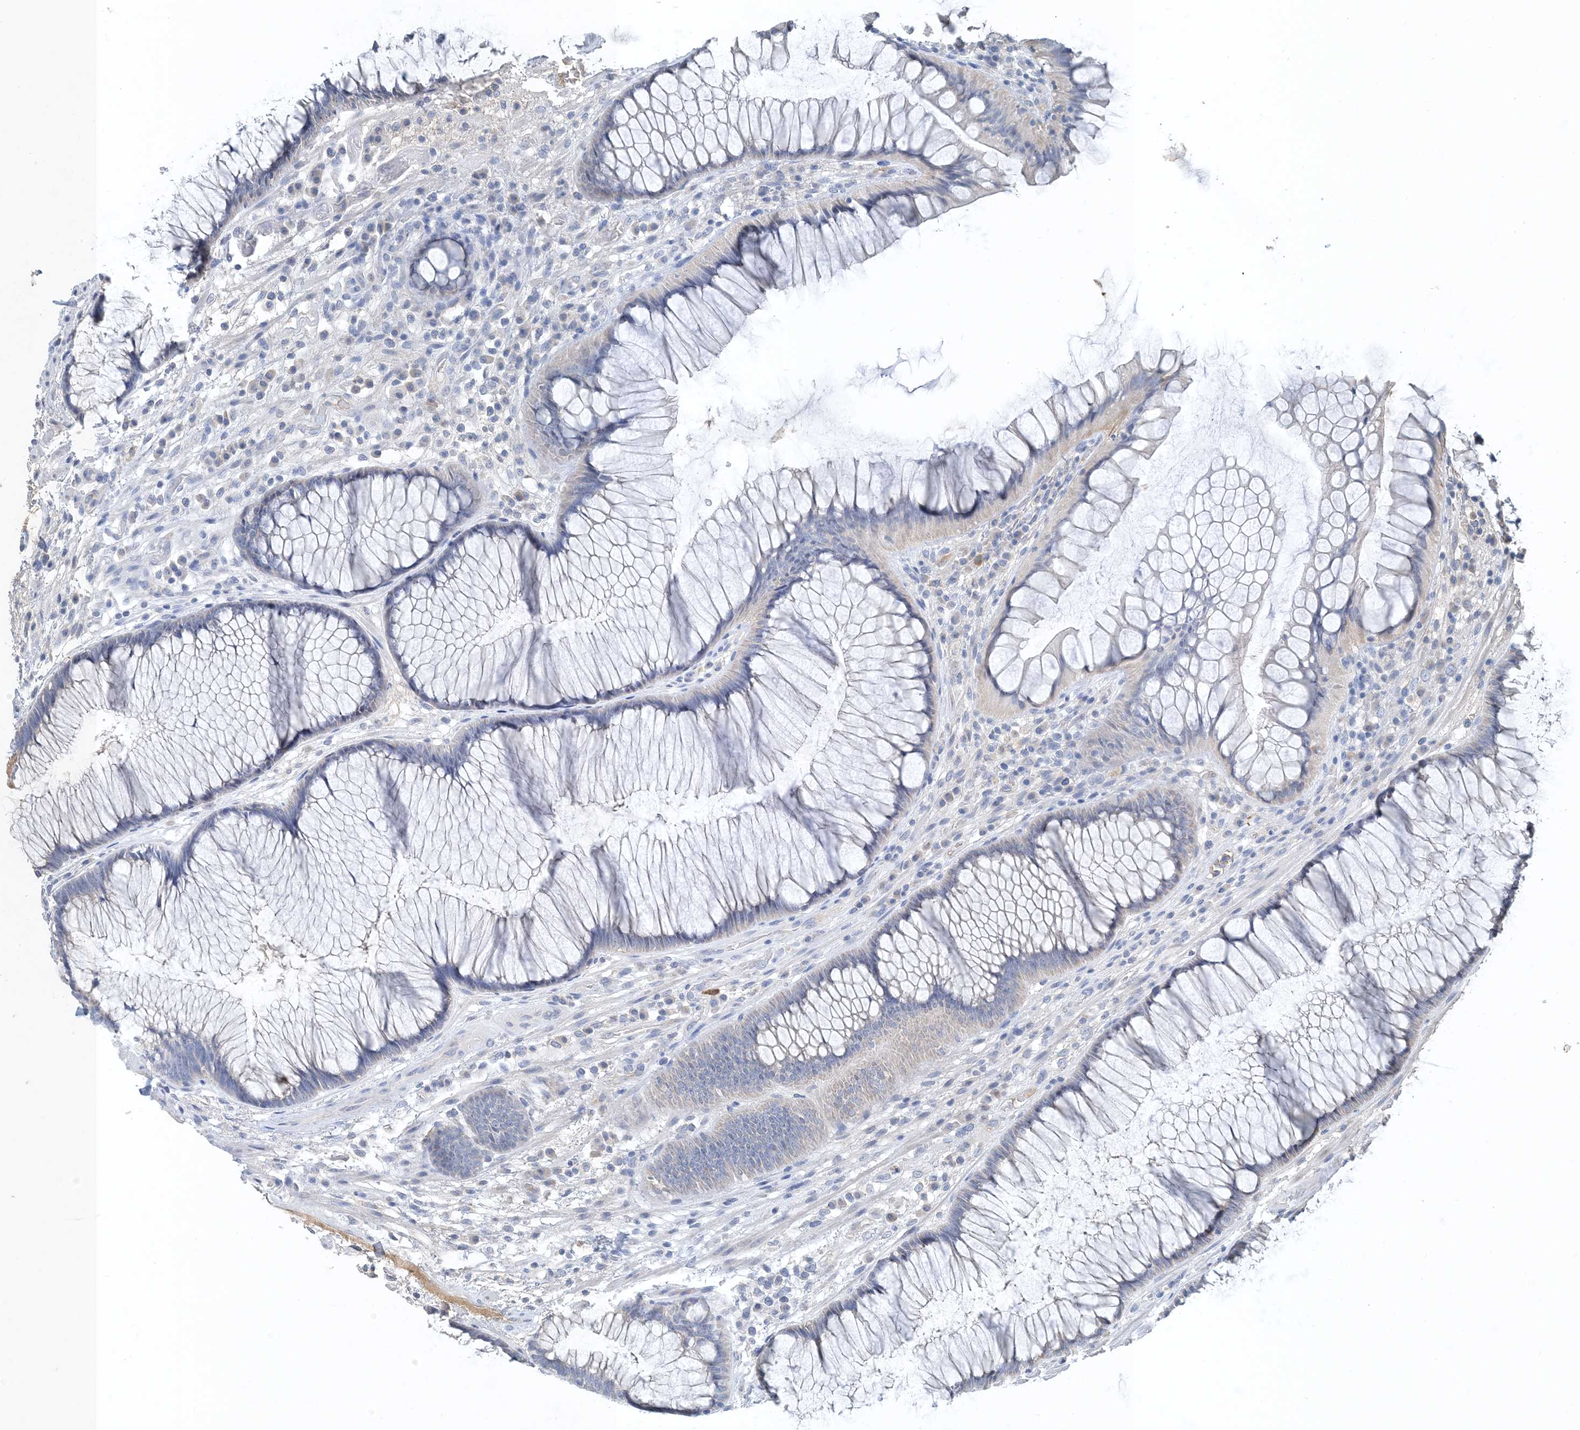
{"staining": {"intensity": "negative", "quantity": "none", "location": "none"}, "tissue": "rectum", "cell_type": "Glandular cells", "image_type": "normal", "snomed": [{"axis": "morphology", "description": "Normal tissue, NOS"}, {"axis": "topography", "description": "Rectum"}], "caption": "Glandular cells are negative for brown protein staining in unremarkable rectum. (Immunohistochemistry (ihc), brightfield microscopy, high magnification).", "gene": "CTRL", "patient": {"sex": "male", "age": 51}}